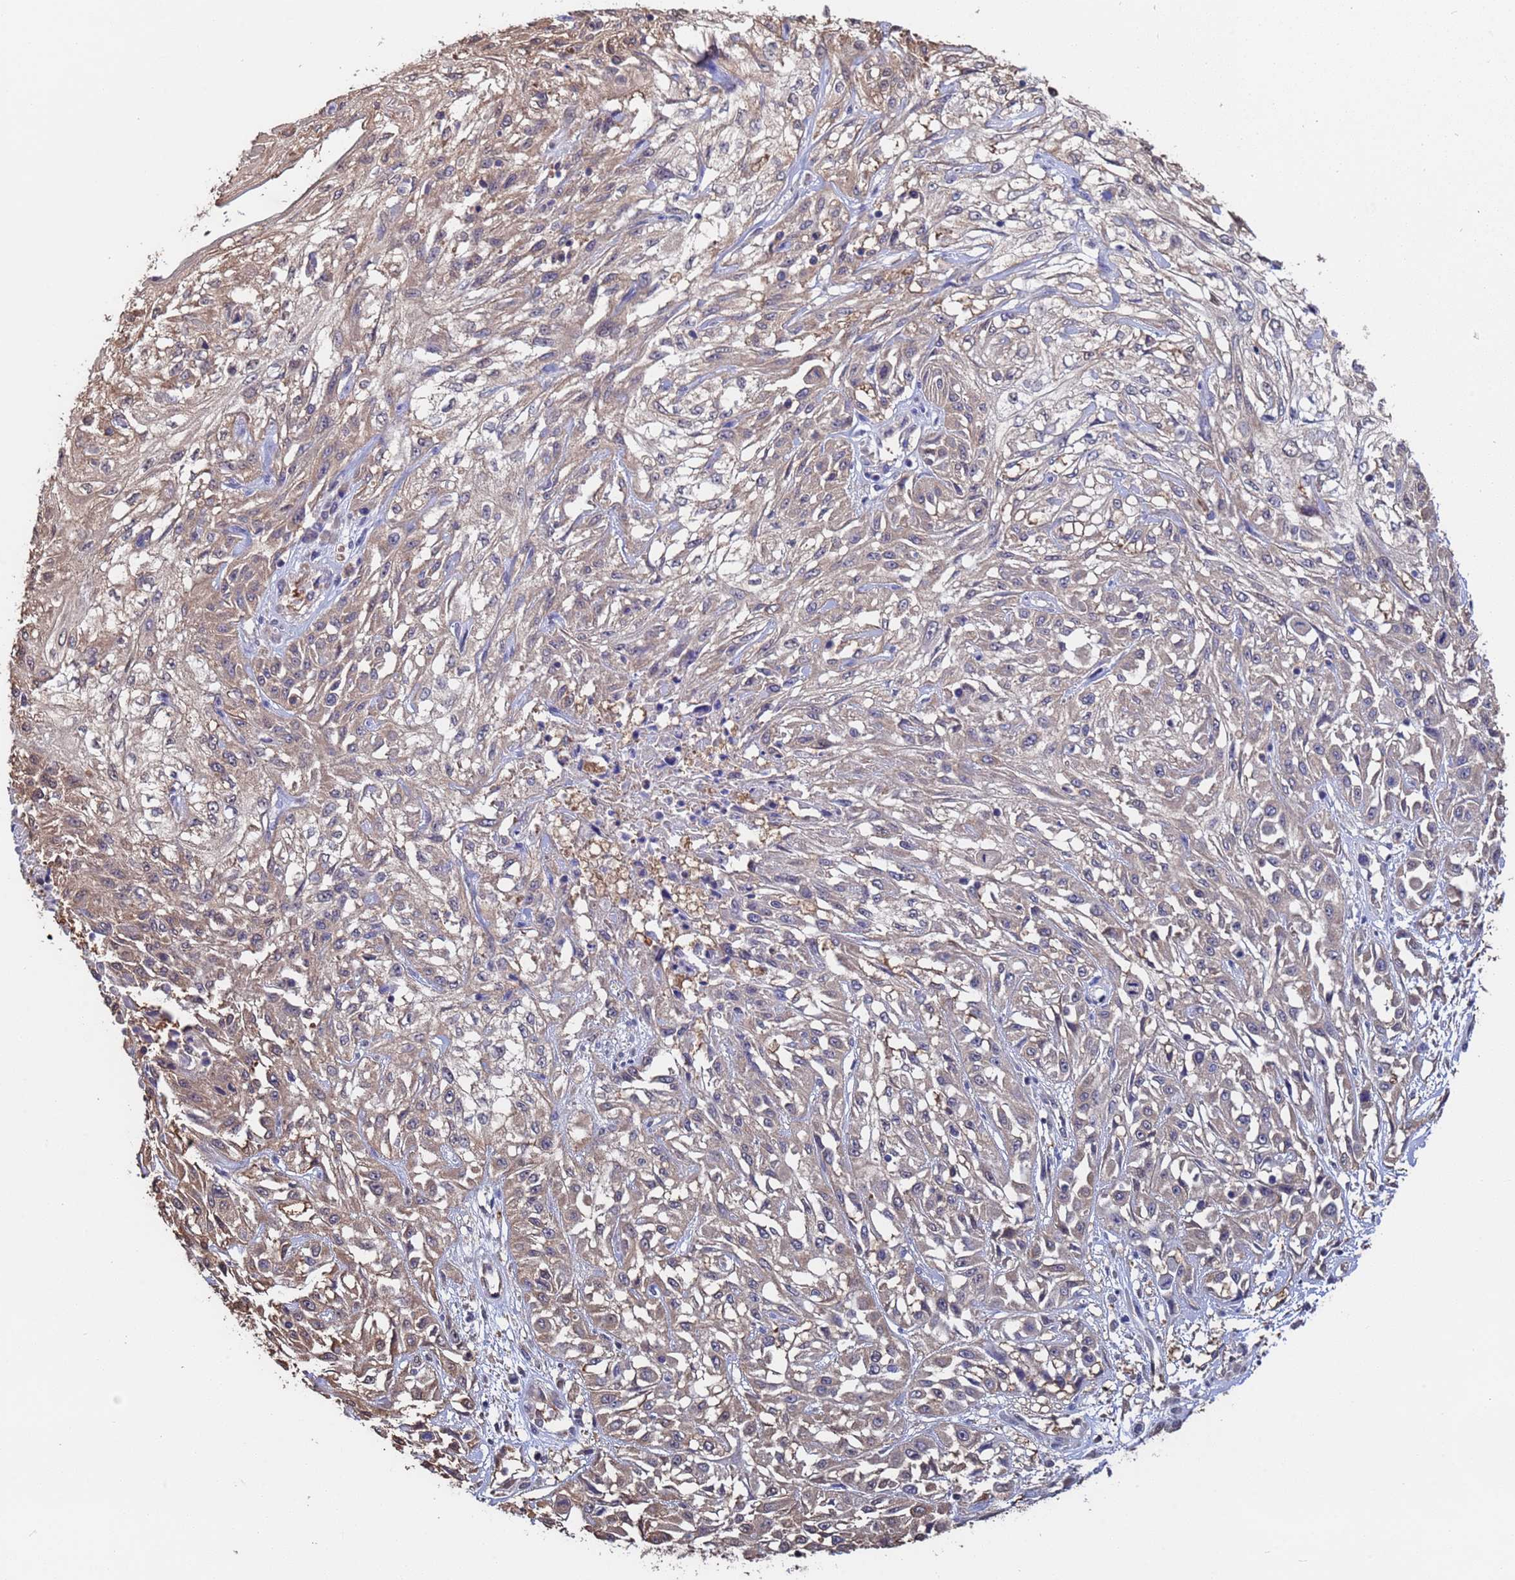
{"staining": {"intensity": "weak", "quantity": ">75%", "location": "cytoplasmic/membranous"}, "tissue": "skin cancer", "cell_type": "Tumor cells", "image_type": "cancer", "snomed": [{"axis": "morphology", "description": "Squamous cell carcinoma, NOS"}, {"axis": "morphology", "description": "Squamous cell carcinoma, metastatic, NOS"}, {"axis": "topography", "description": "Skin"}, {"axis": "topography", "description": "Lymph node"}], "caption": "Metastatic squamous cell carcinoma (skin) tissue displays weak cytoplasmic/membranous positivity in about >75% of tumor cells, visualized by immunohistochemistry.", "gene": "FAM25A", "patient": {"sex": "male", "age": 75}}